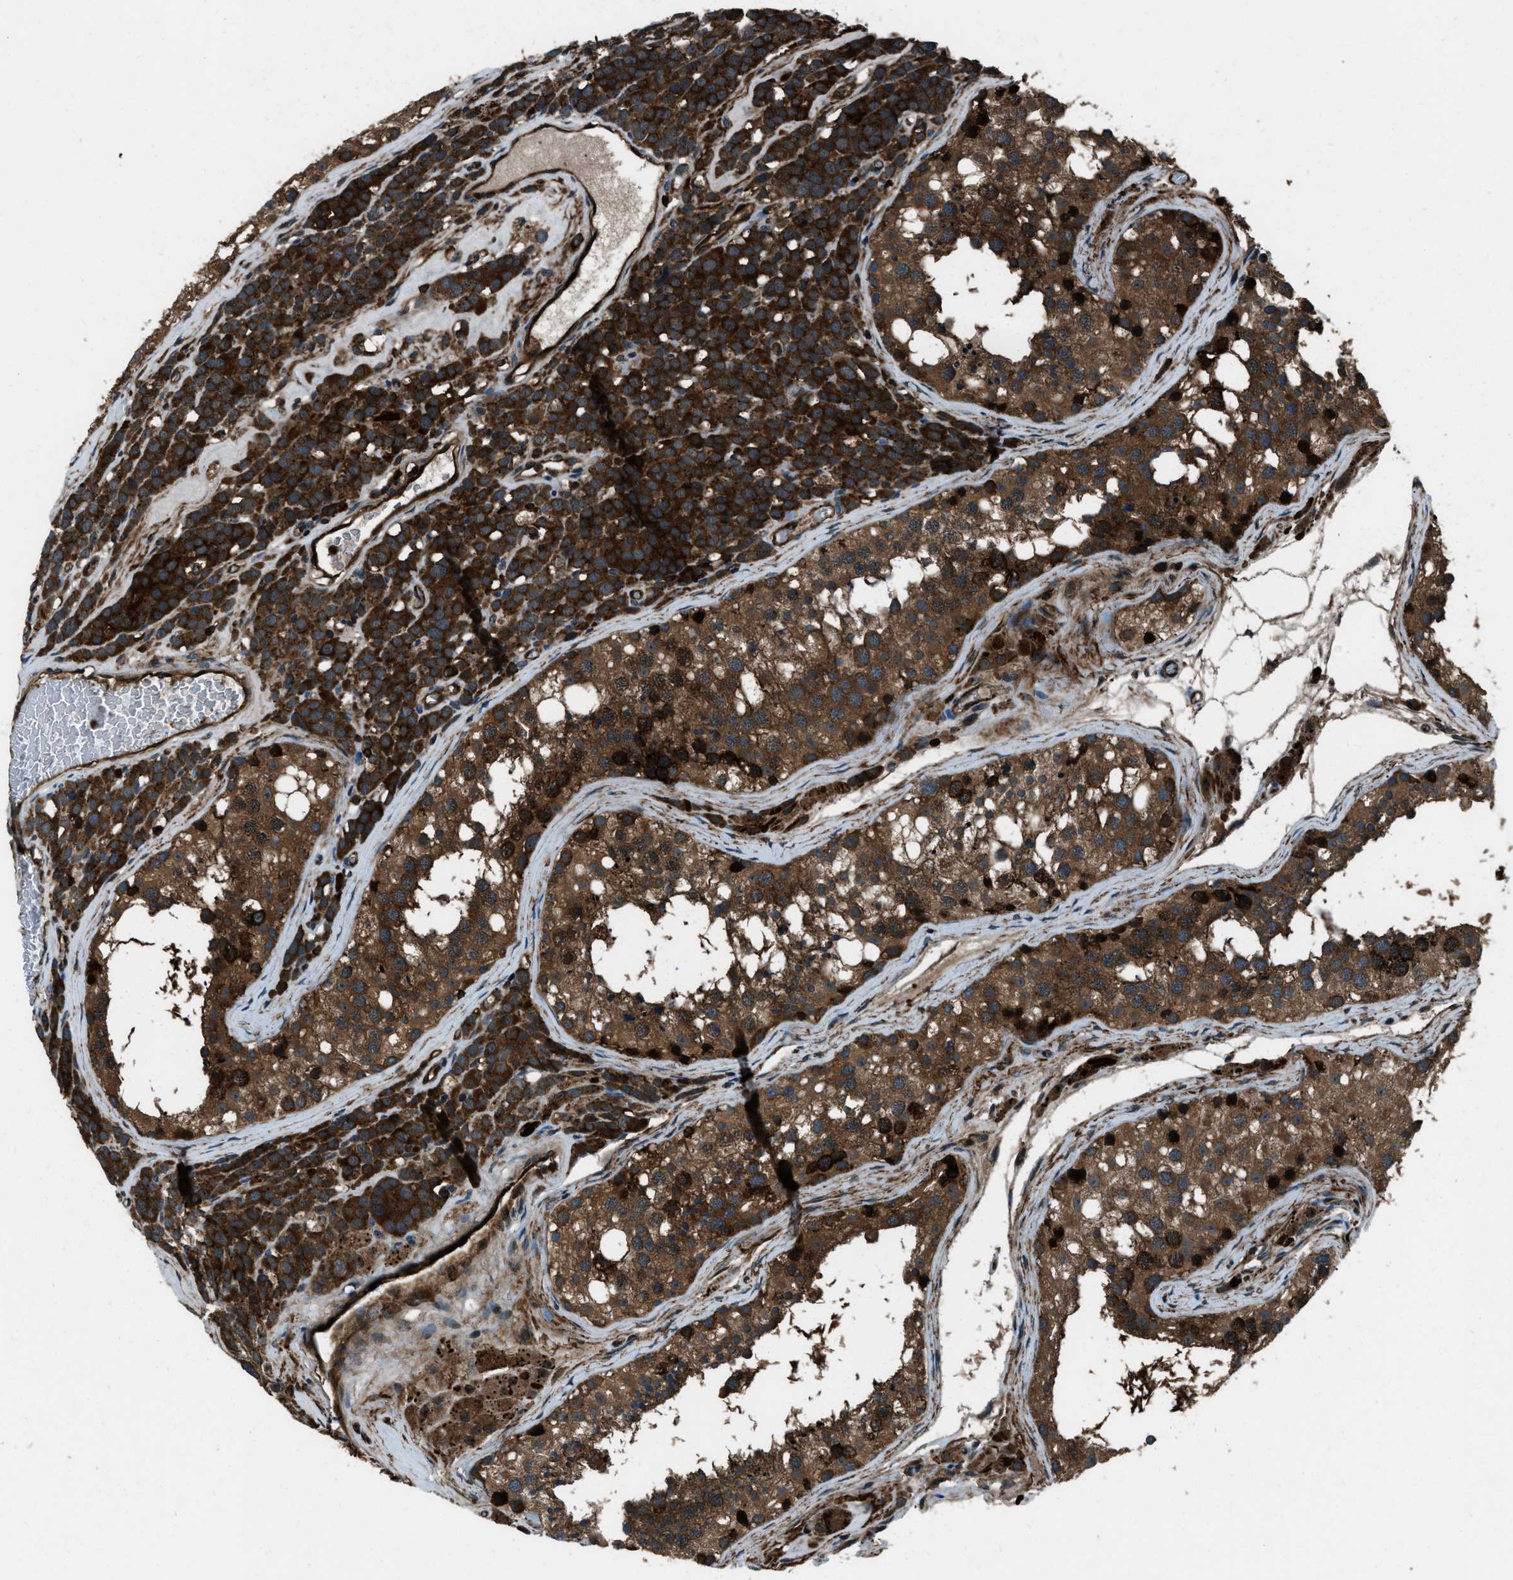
{"staining": {"intensity": "strong", "quantity": ">75%", "location": "cytoplasmic/membranous"}, "tissue": "testis cancer", "cell_type": "Tumor cells", "image_type": "cancer", "snomed": [{"axis": "morphology", "description": "Seminoma, NOS"}, {"axis": "topography", "description": "Testis"}], "caption": "The image reveals immunohistochemical staining of testis seminoma. There is strong cytoplasmic/membranous positivity is identified in about >75% of tumor cells.", "gene": "SNX30", "patient": {"sex": "male", "age": 71}}